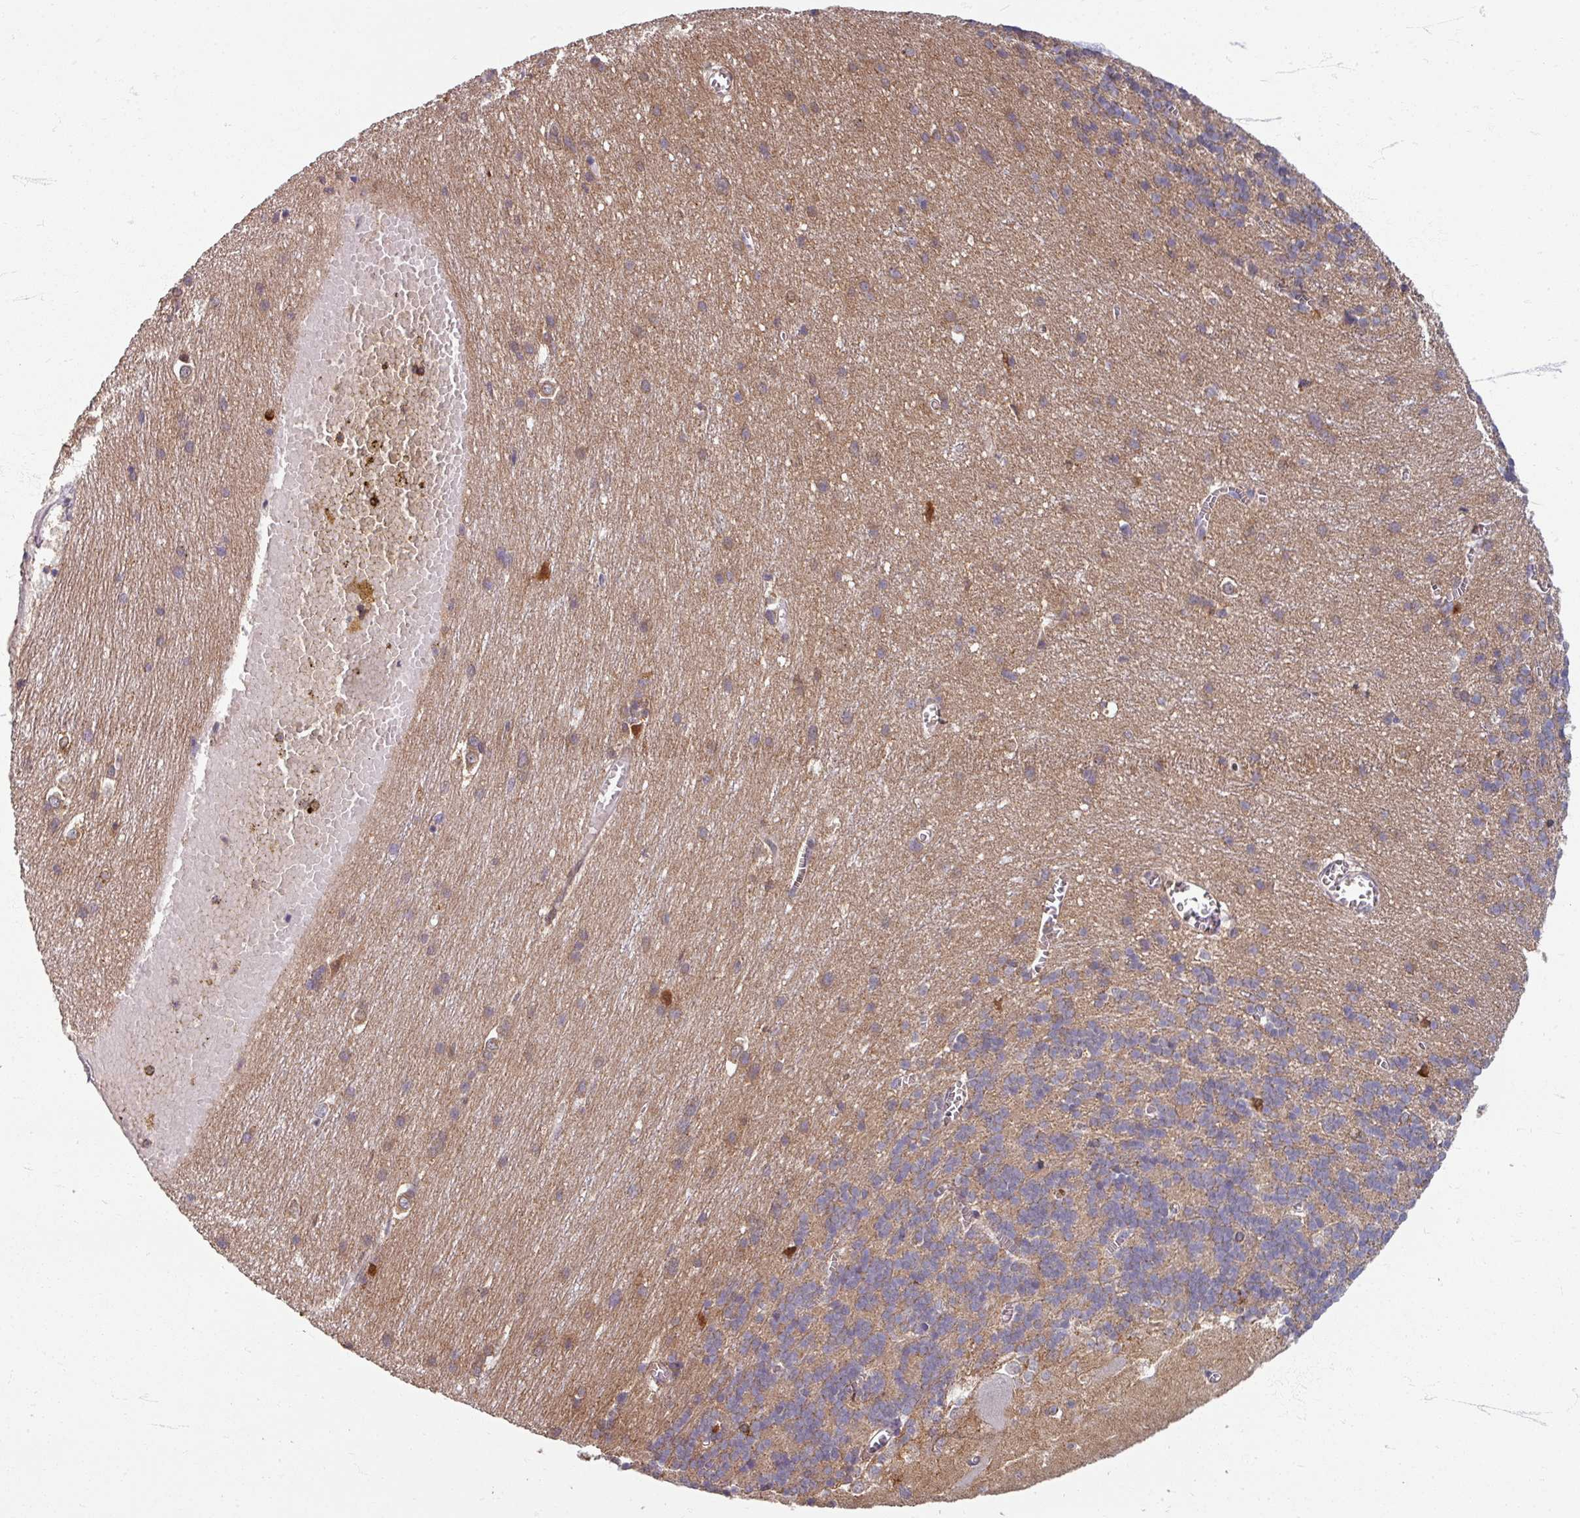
{"staining": {"intensity": "moderate", "quantity": "25%-75%", "location": "cytoplasmic/membranous"}, "tissue": "cerebellum", "cell_type": "Cells in granular layer", "image_type": "normal", "snomed": [{"axis": "morphology", "description": "Normal tissue, NOS"}, {"axis": "topography", "description": "Cerebellum"}], "caption": "This photomicrograph exhibits immunohistochemistry staining of normal human cerebellum, with medium moderate cytoplasmic/membranous staining in approximately 25%-75% of cells in granular layer.", "gene": "GABARAPL1", "patient": {"sex": "male", "age": 37}}